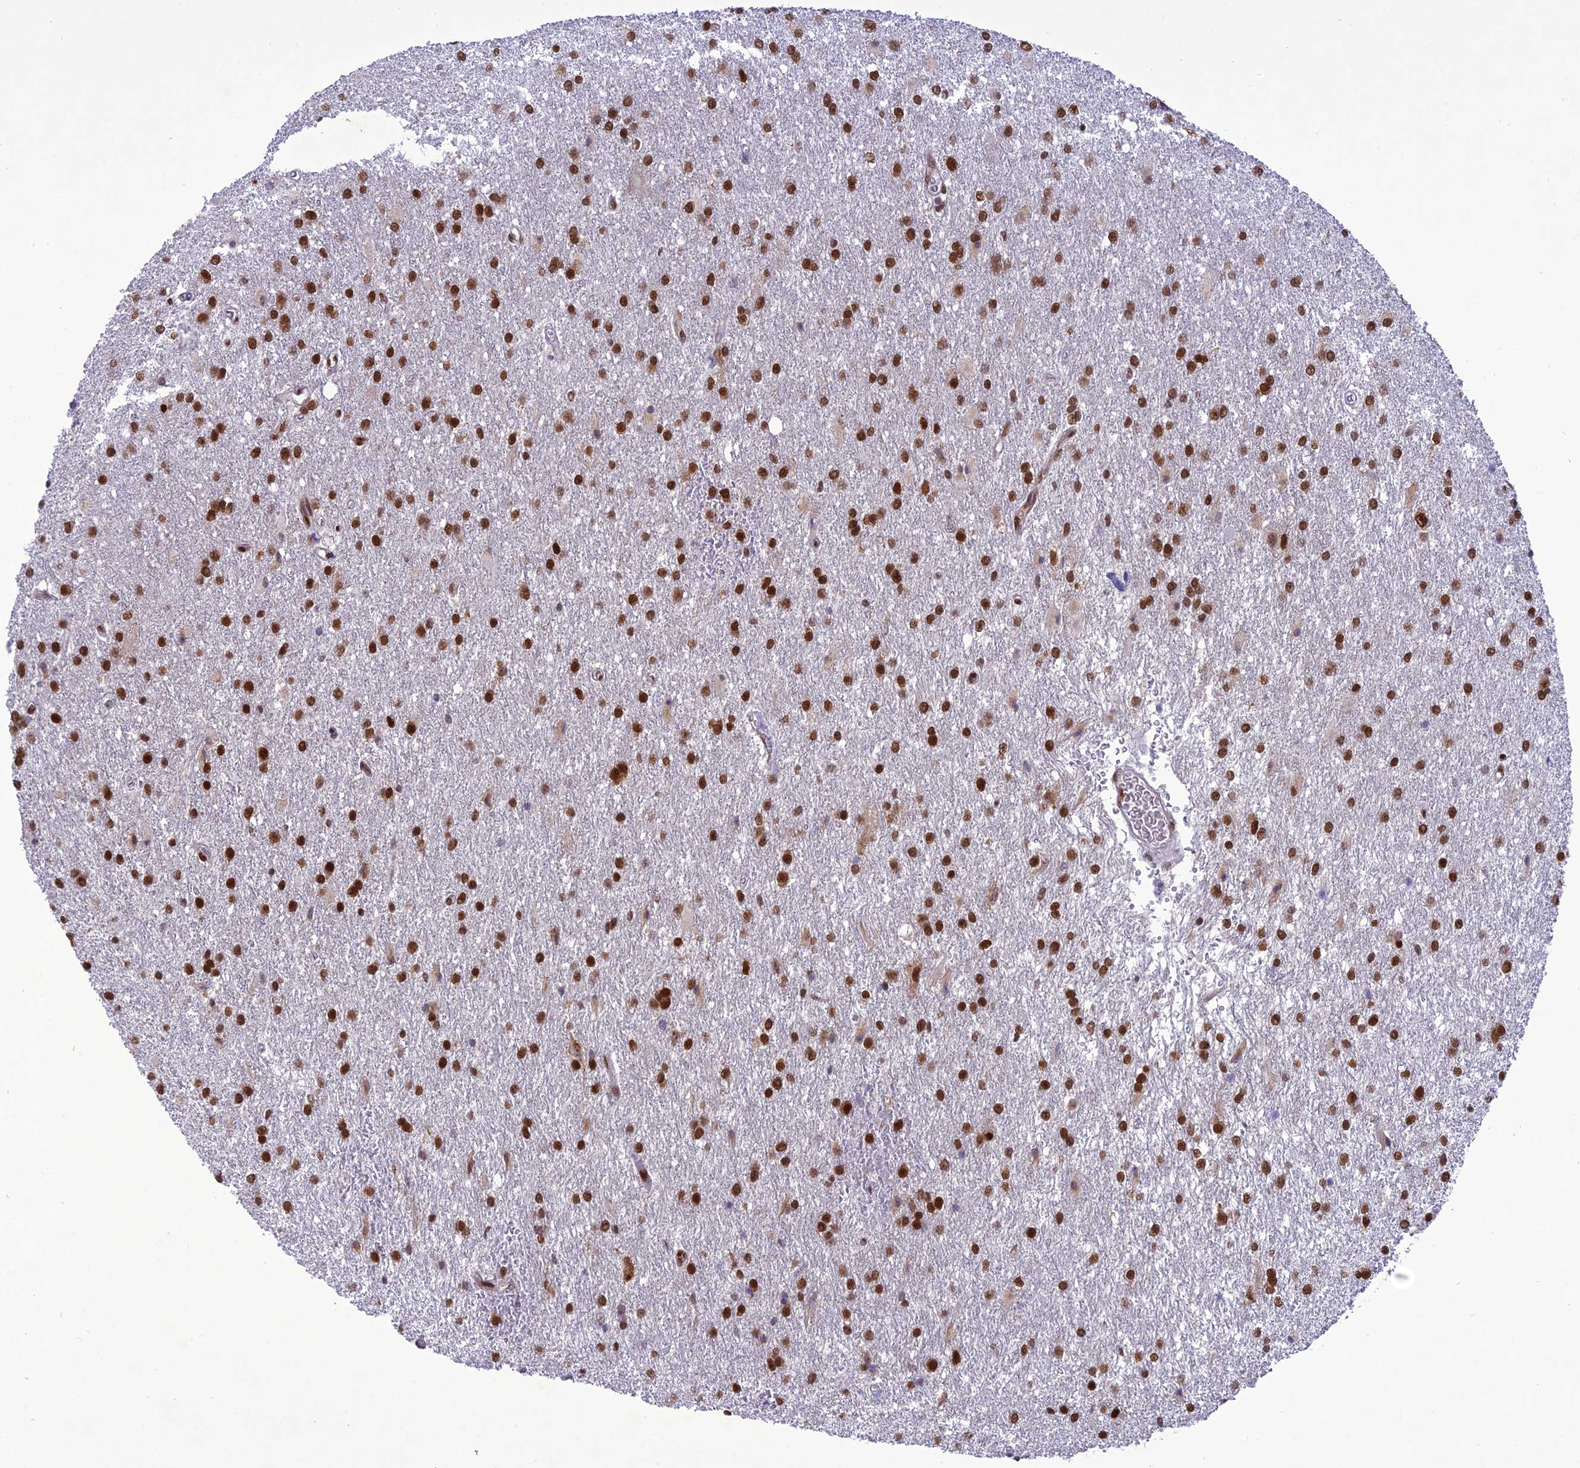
{"staining": {"intensity": "strong", "quantity": ">75%", "location": "nuclear"}, "tissue": "glioma", "cell_type": "Tumor cells", "image_type": "cancer", "snomed": [{"axis": "morphology", "description": "Glioma, malignant, High grade"}, {"axis": "topography", "description": "Brain"}], "caption": "The photomicrograph shows staining of malignant glioma (high-grade), revealing strong nuclear protein expression (brown color) within tumor cells.", "gene": "DDX1", "patient": {"sex": "female", "age": 50}}